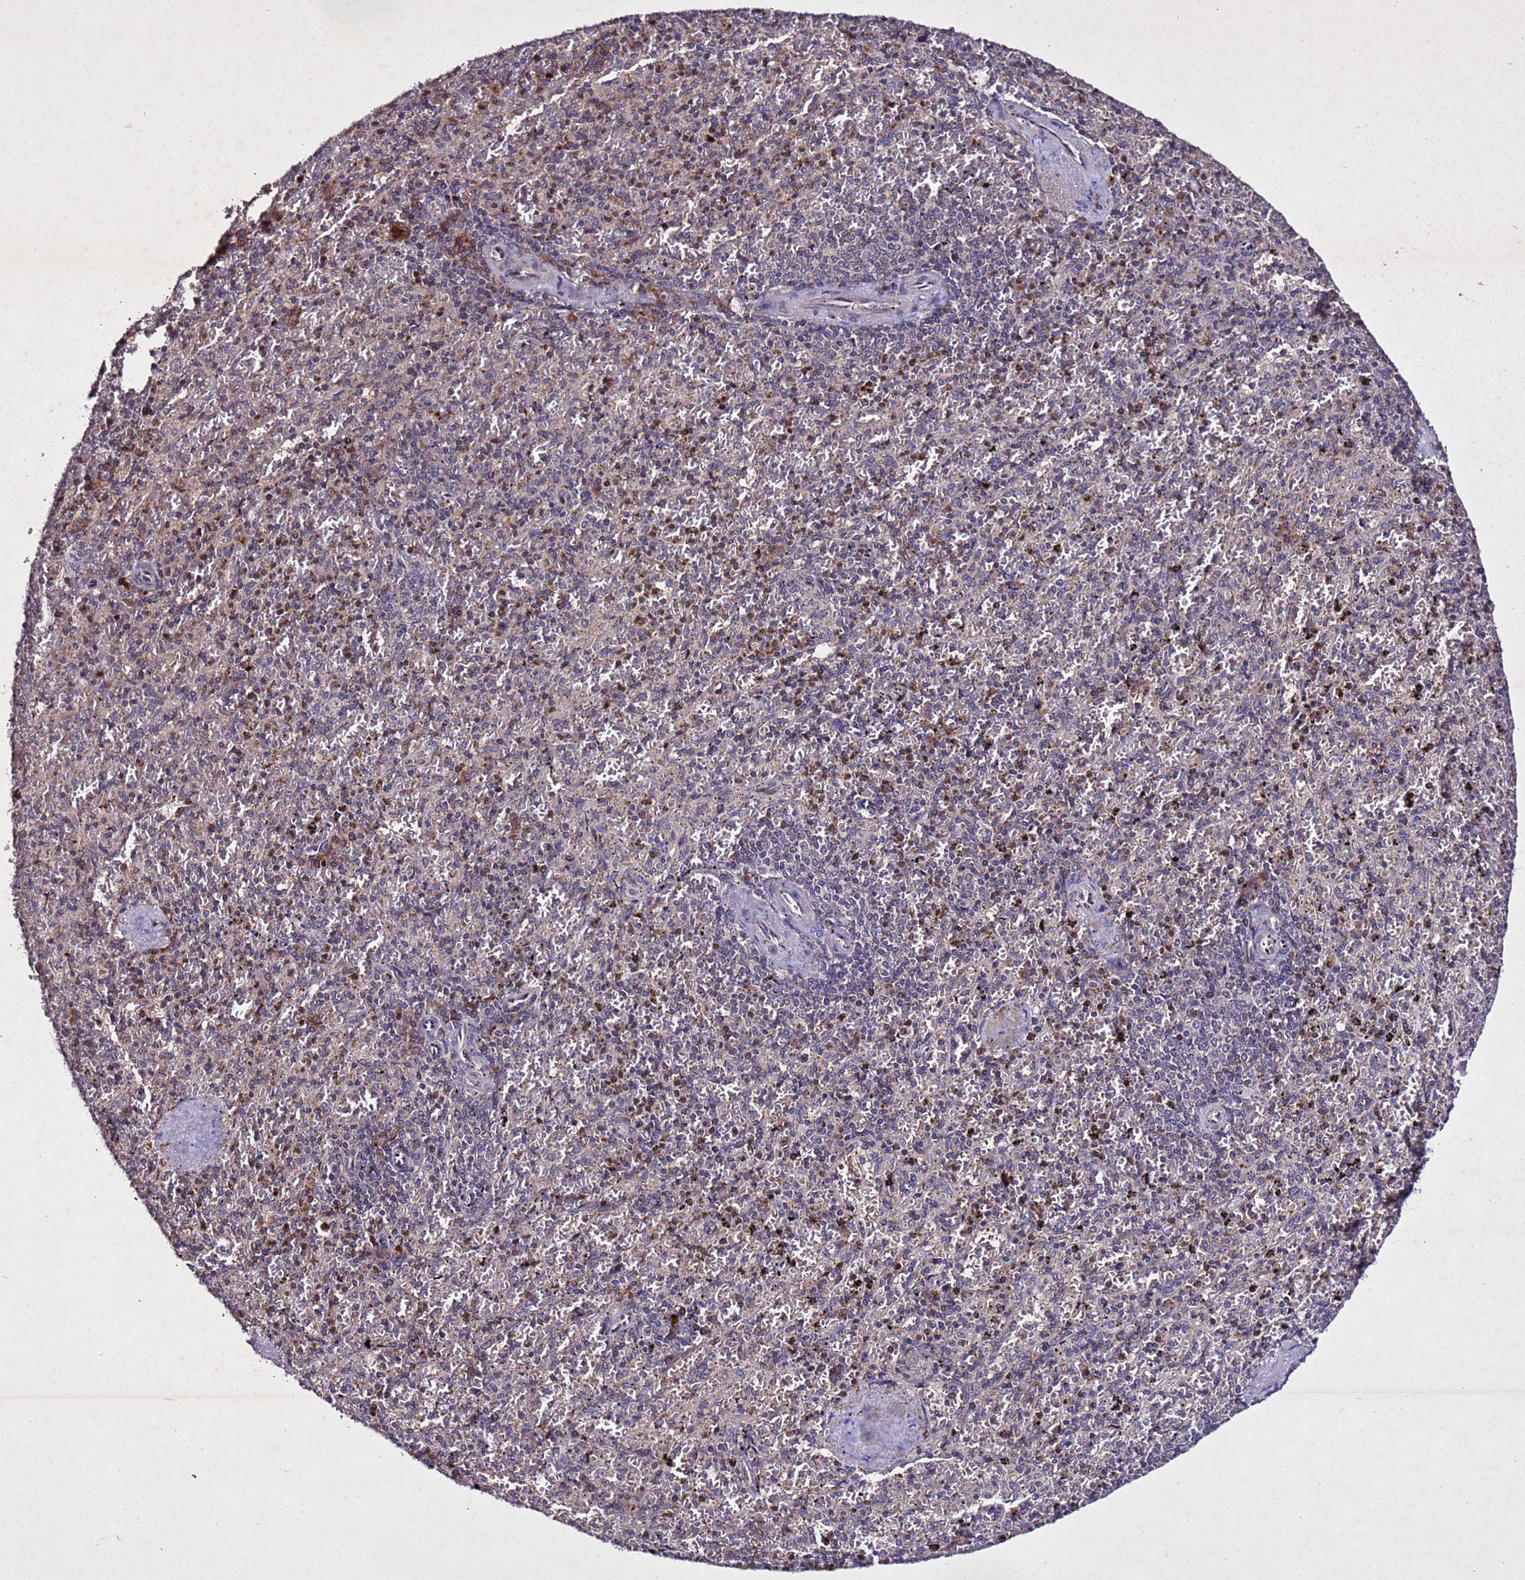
{"staining": {"intensity": "weak", "quantity": "<25%", "location": "cytoplasmic/membranous"}, "tissue": "spleen", "cell_type": "Cells in red pulp", "image_type": "normal", "snomed": [{"axis": "morphology", "description": "Normal tissue, NOS"}, {"axis": "topography", "description": "Spleen"}], "caption": "Immunohistochemical staining of benign spleen demonstrates no significant expression in cells in red pulp.", "gene": "SV2B", "patient": {"sex": "male", "age": 82}}